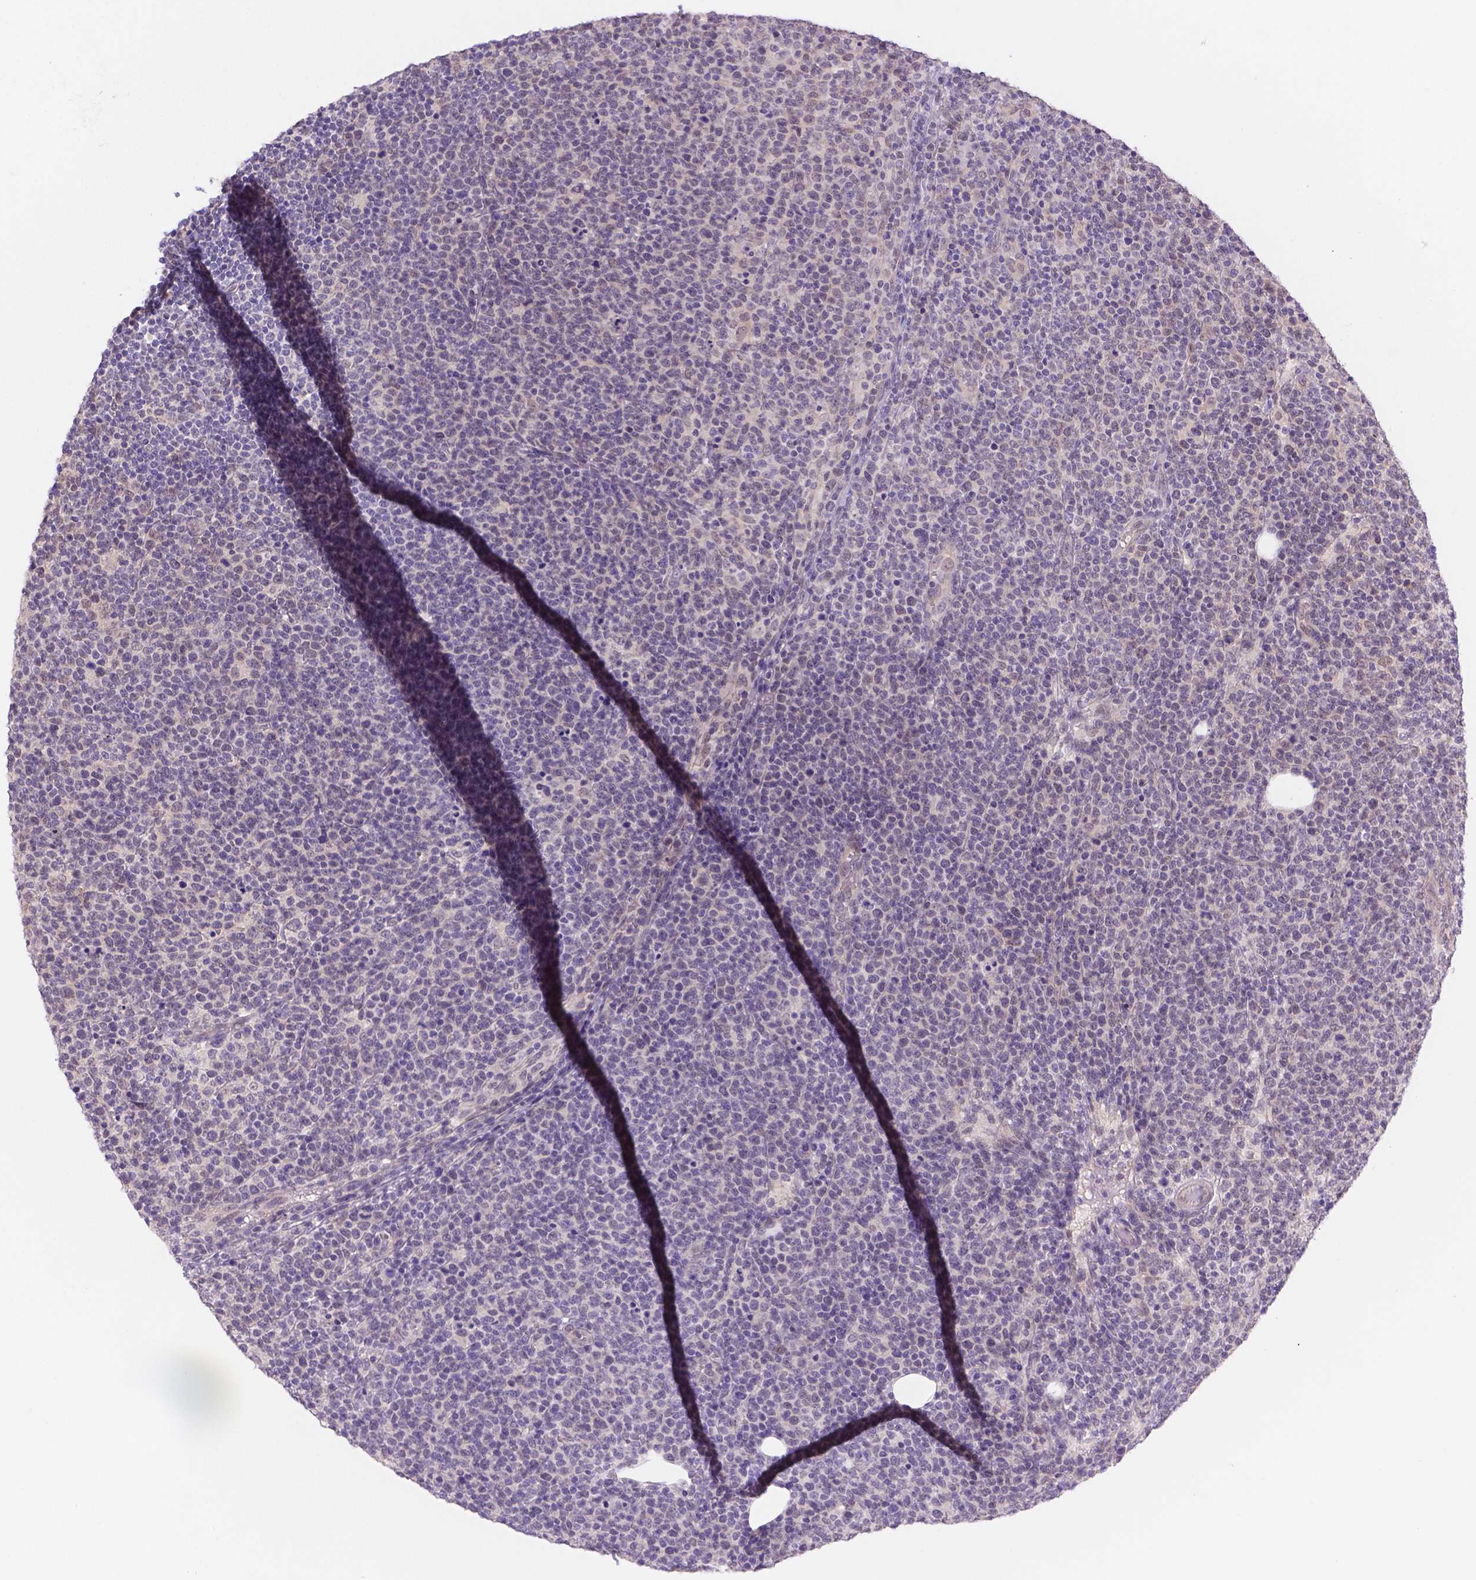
{"staining": {"intensity": "negative", "quantity": "none", "location": "none"}, "tissue": "lymphoma", "cell_type": "Tumor cells", "image_type": "cancer", "snomed": [{"axis": "morphology", "description": "Malignant lymphoma, non-Hodgkin's type, High grade"}, {"axis": "topography", "description": "Lymph node"}], "caption": "An IHC micrograph of high-grade malignant lymphoma, non-Hodgkin's type is shown. There is no staining in tumor cells of high-grade malignant lymphoma, non-Hodgkin's type.", "gene": "NXPE2", "patient": {"sex": "male", "age": 61}}